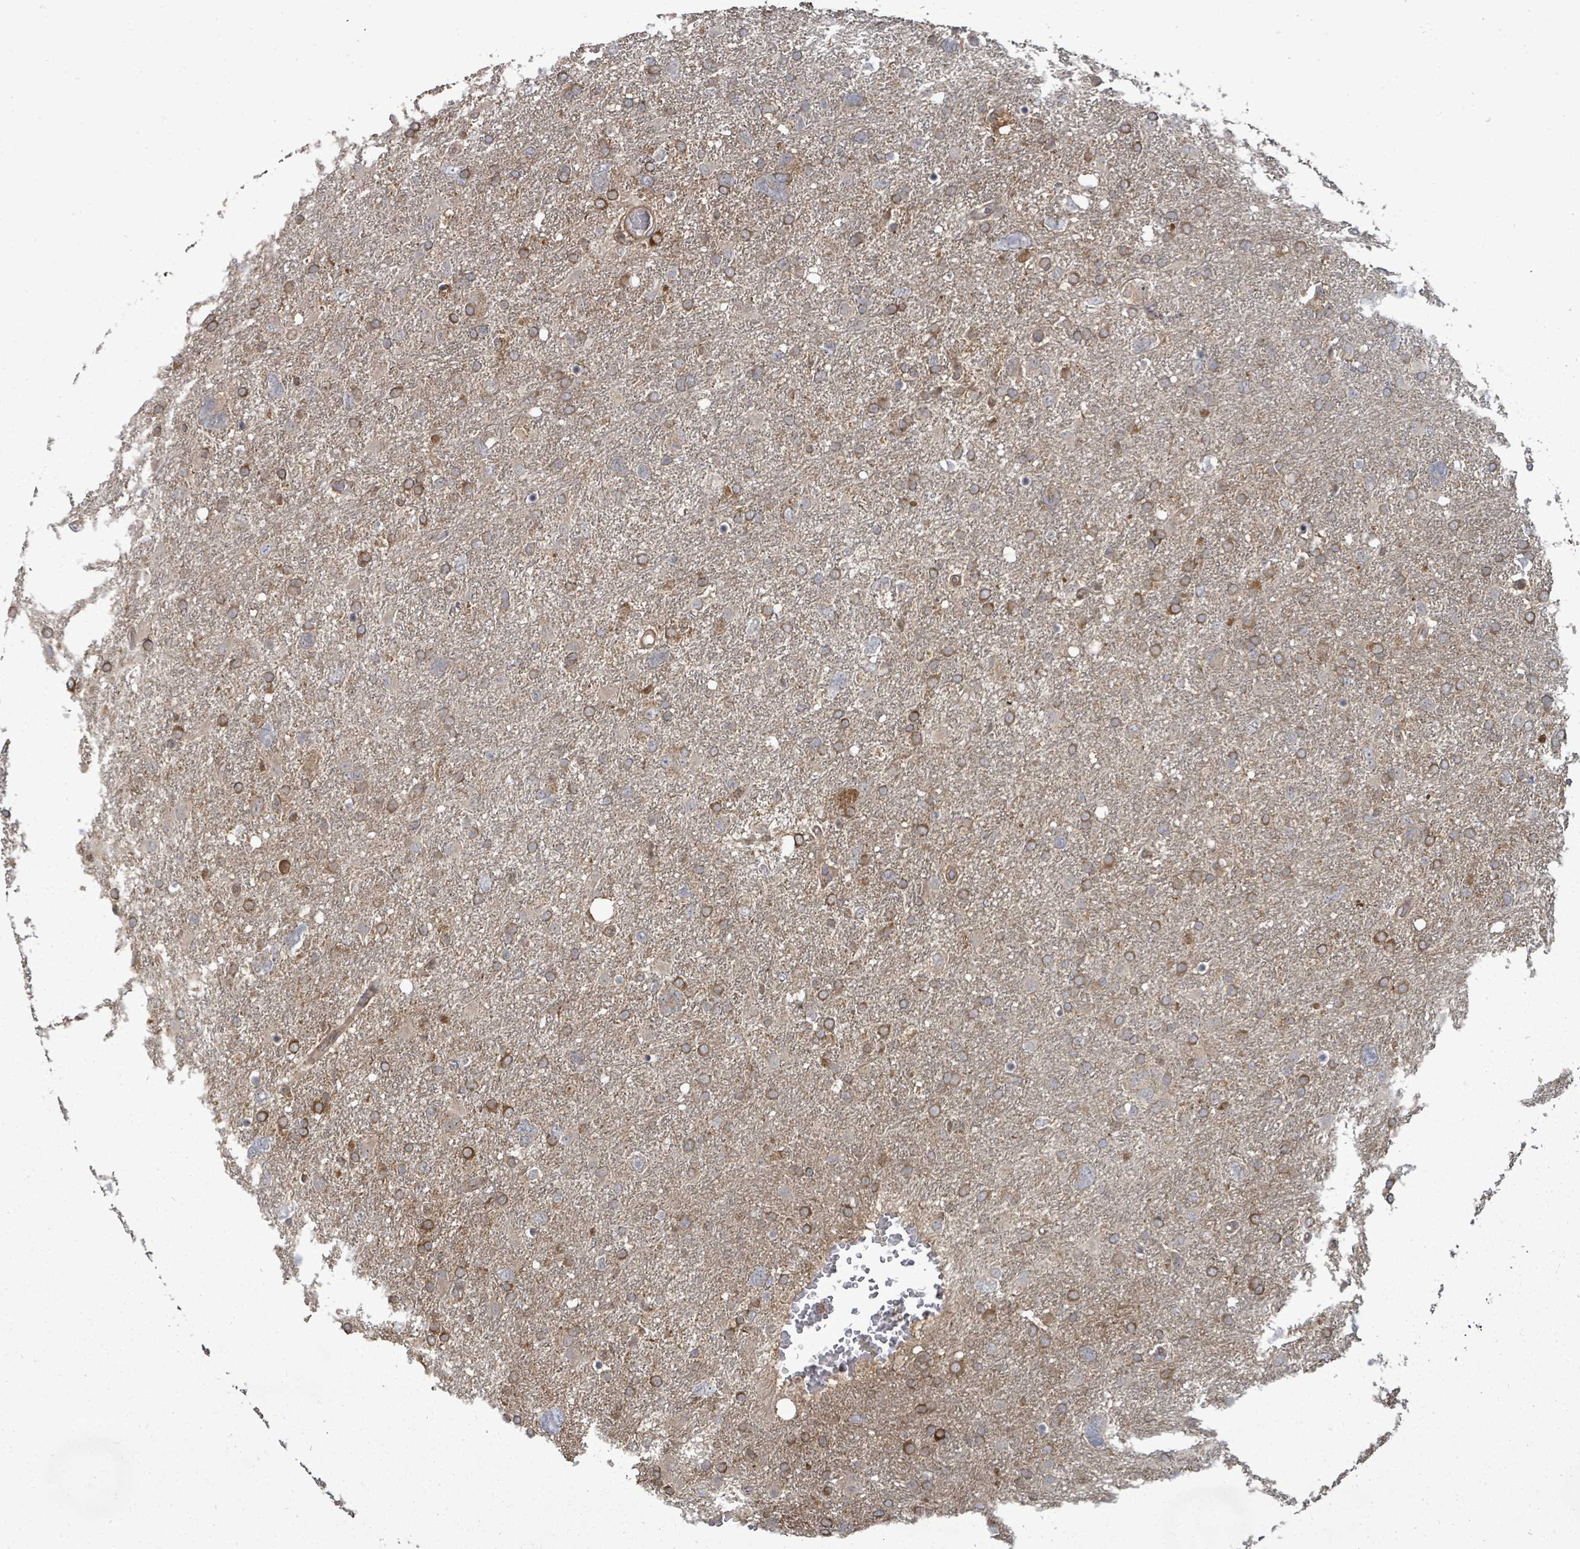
{"staining": {"intensity": "moderate", "quantity": "25%-75%", "location": "cytoplasmic/membranous"}, "tissue": "glioma", "cell_type": "Tumor cells", "image_type": "cancer", "snomed": [{"axis": "morphology", "description": "Glioma, malignant, High grade"}, {"axis": "topography", "description": "Brain"}], "caption": "Immunohistochemical staining of human malignant high-grade glioma reveals moderate cytoplasmic/membranous protein expression in approximately 25%-75% of tumor cells.", "gene": "EIF3C", "patient": {"sex": "male", "age": 61}}